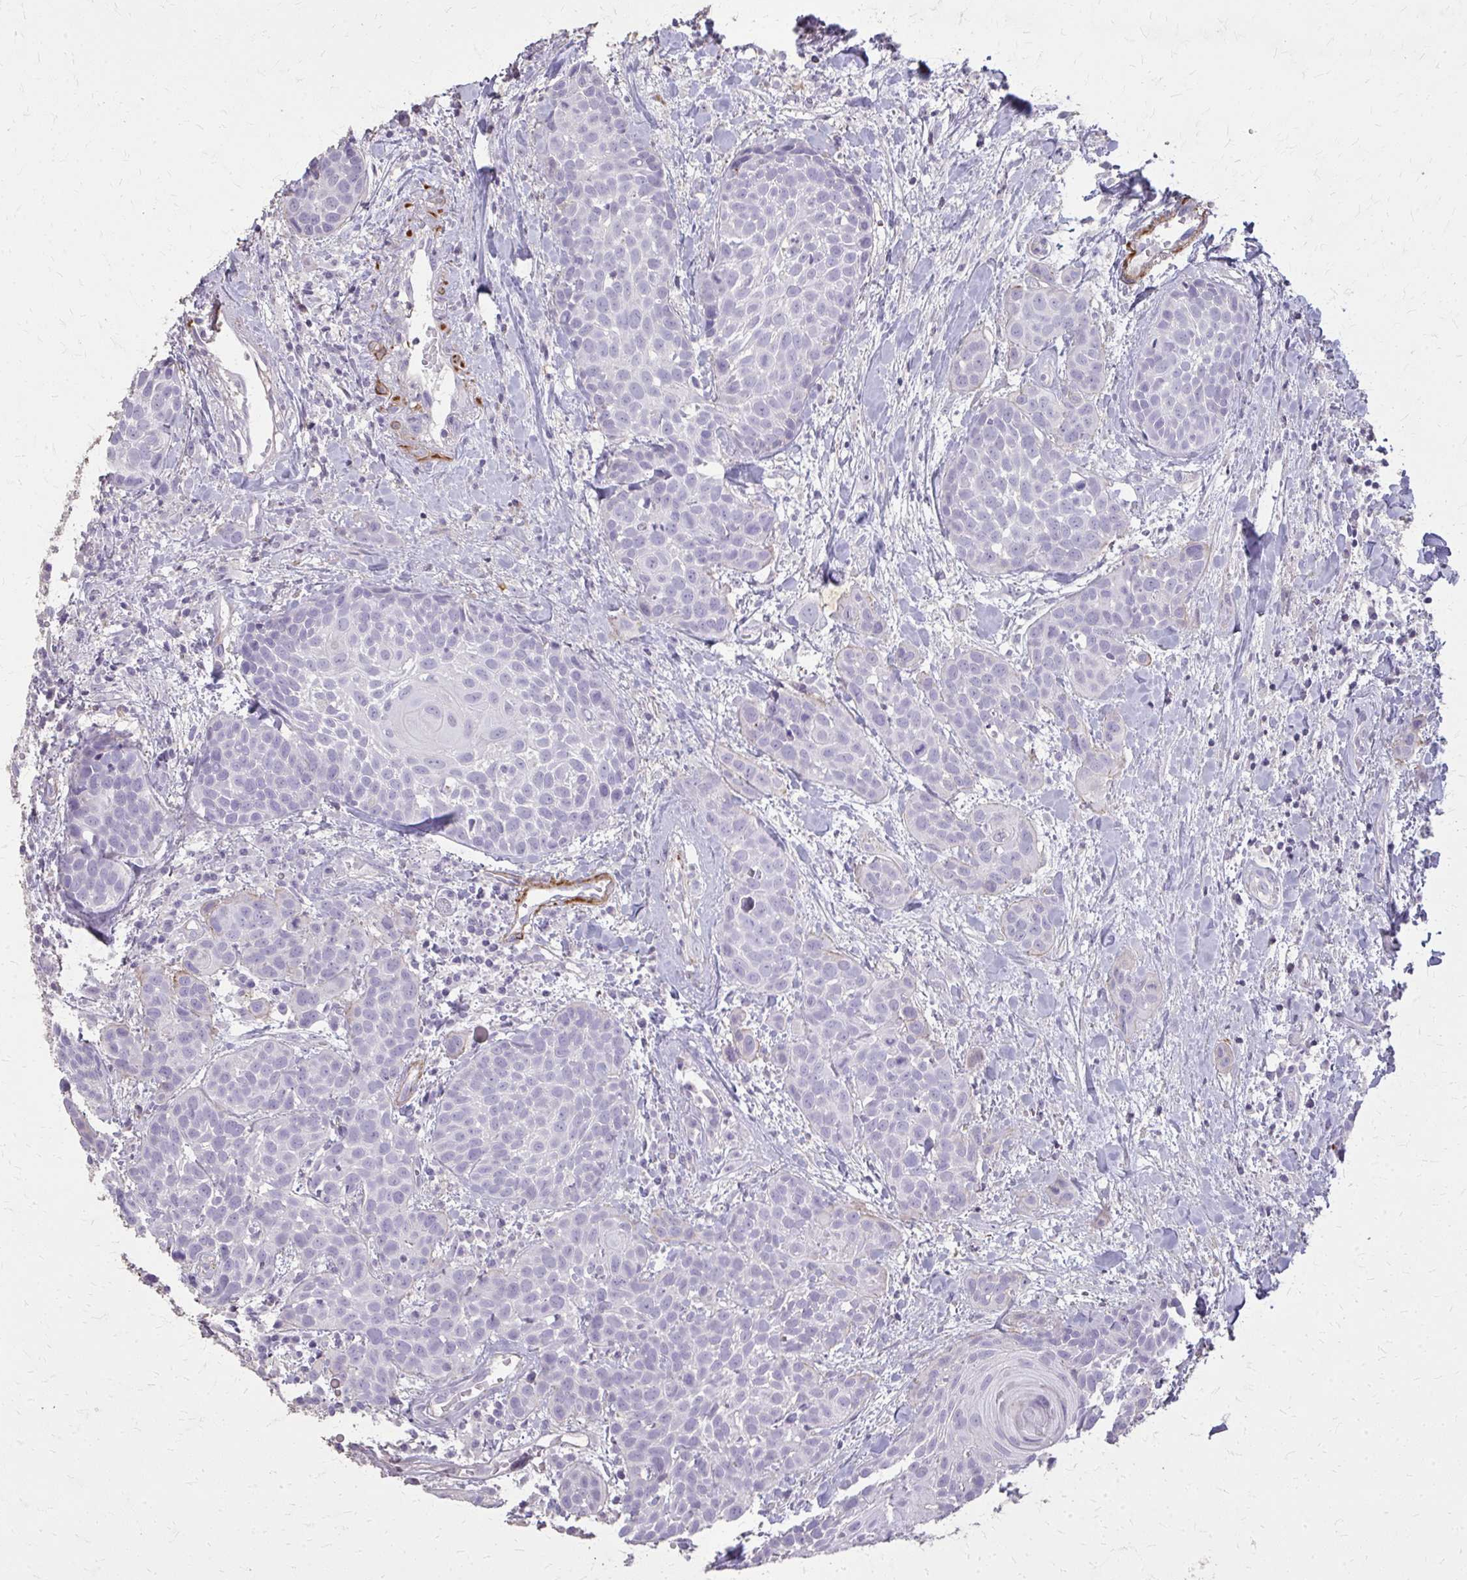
{"staining": {"intensity": "negative", "quantity": "none", "location": "none"}, "tissue": "head and neck cancer", "cell_type": "Tumor cells", "image_type": "cancer", "snomed": [{"axis": "morphology", "description": "Squamous cell carcinoma, NOS"}, {"axis": "topography", "description": "Head-Neck"}], "caption": "Head and neck squamous cell carcinoma stained for a protein using IHC displays no expression tumor cells.", "gene": "TENM4", "patient": {"sex": "female", "age": 50}}